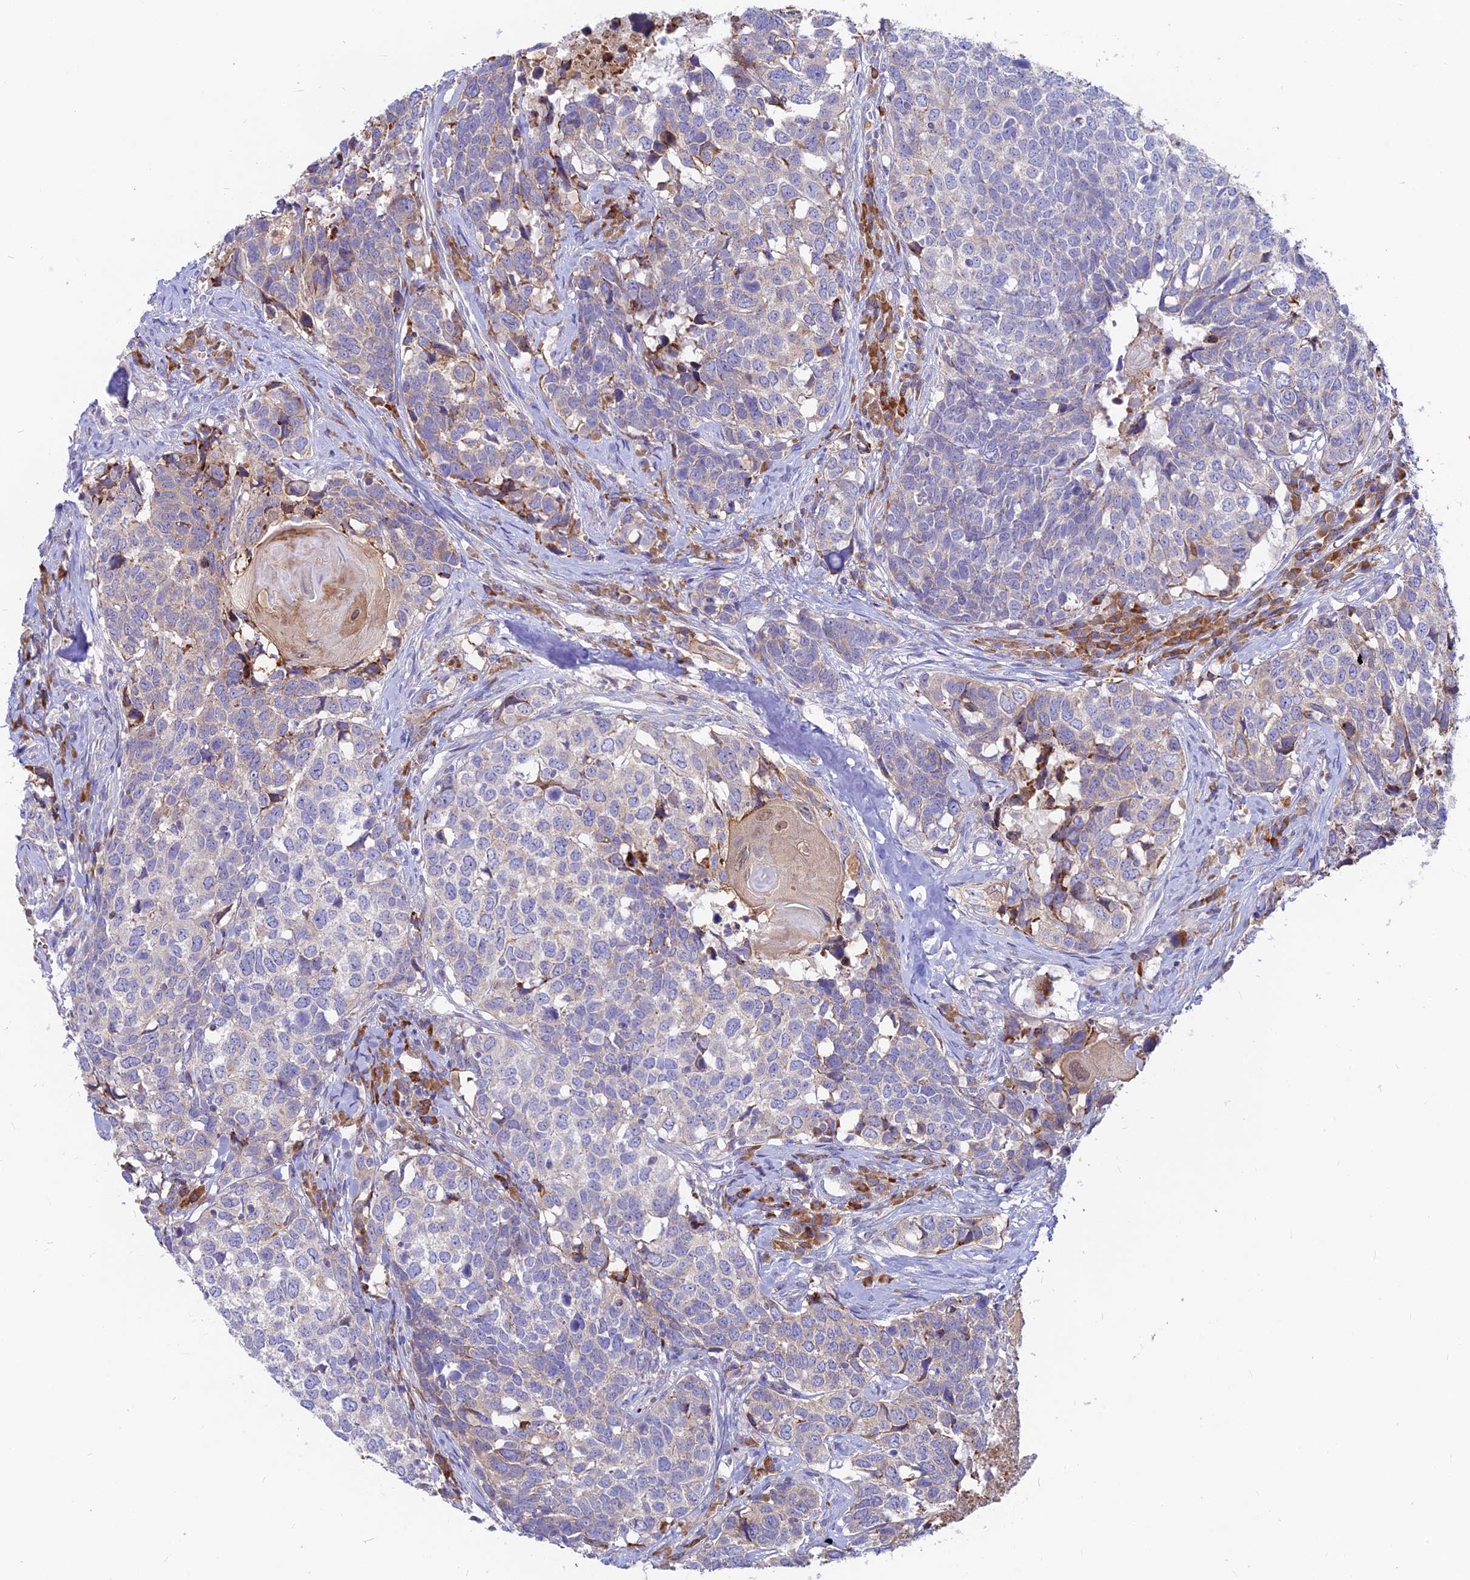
{"staining": {"intensity": "negative", "quantity": "none", "location": "none"}, "tissue": "head and neck cancer", "cell_type": "Tumor cells", "image_type": "cancer", "snomed": [{"axis": "morphology", "description": "Squamous cell carcinoma, NOS"}, {"axis": "topography", "description": "Head-Neck"}], "caption": "An immunohistochemistry micrograph of squamous cell carcinoma (head and neck) is shown. There is no staining in tumor cells of squamous cell carcinoma (head and neck).", "gene": "DENND2D", "patient": {"sex": "male", "age": 66}}